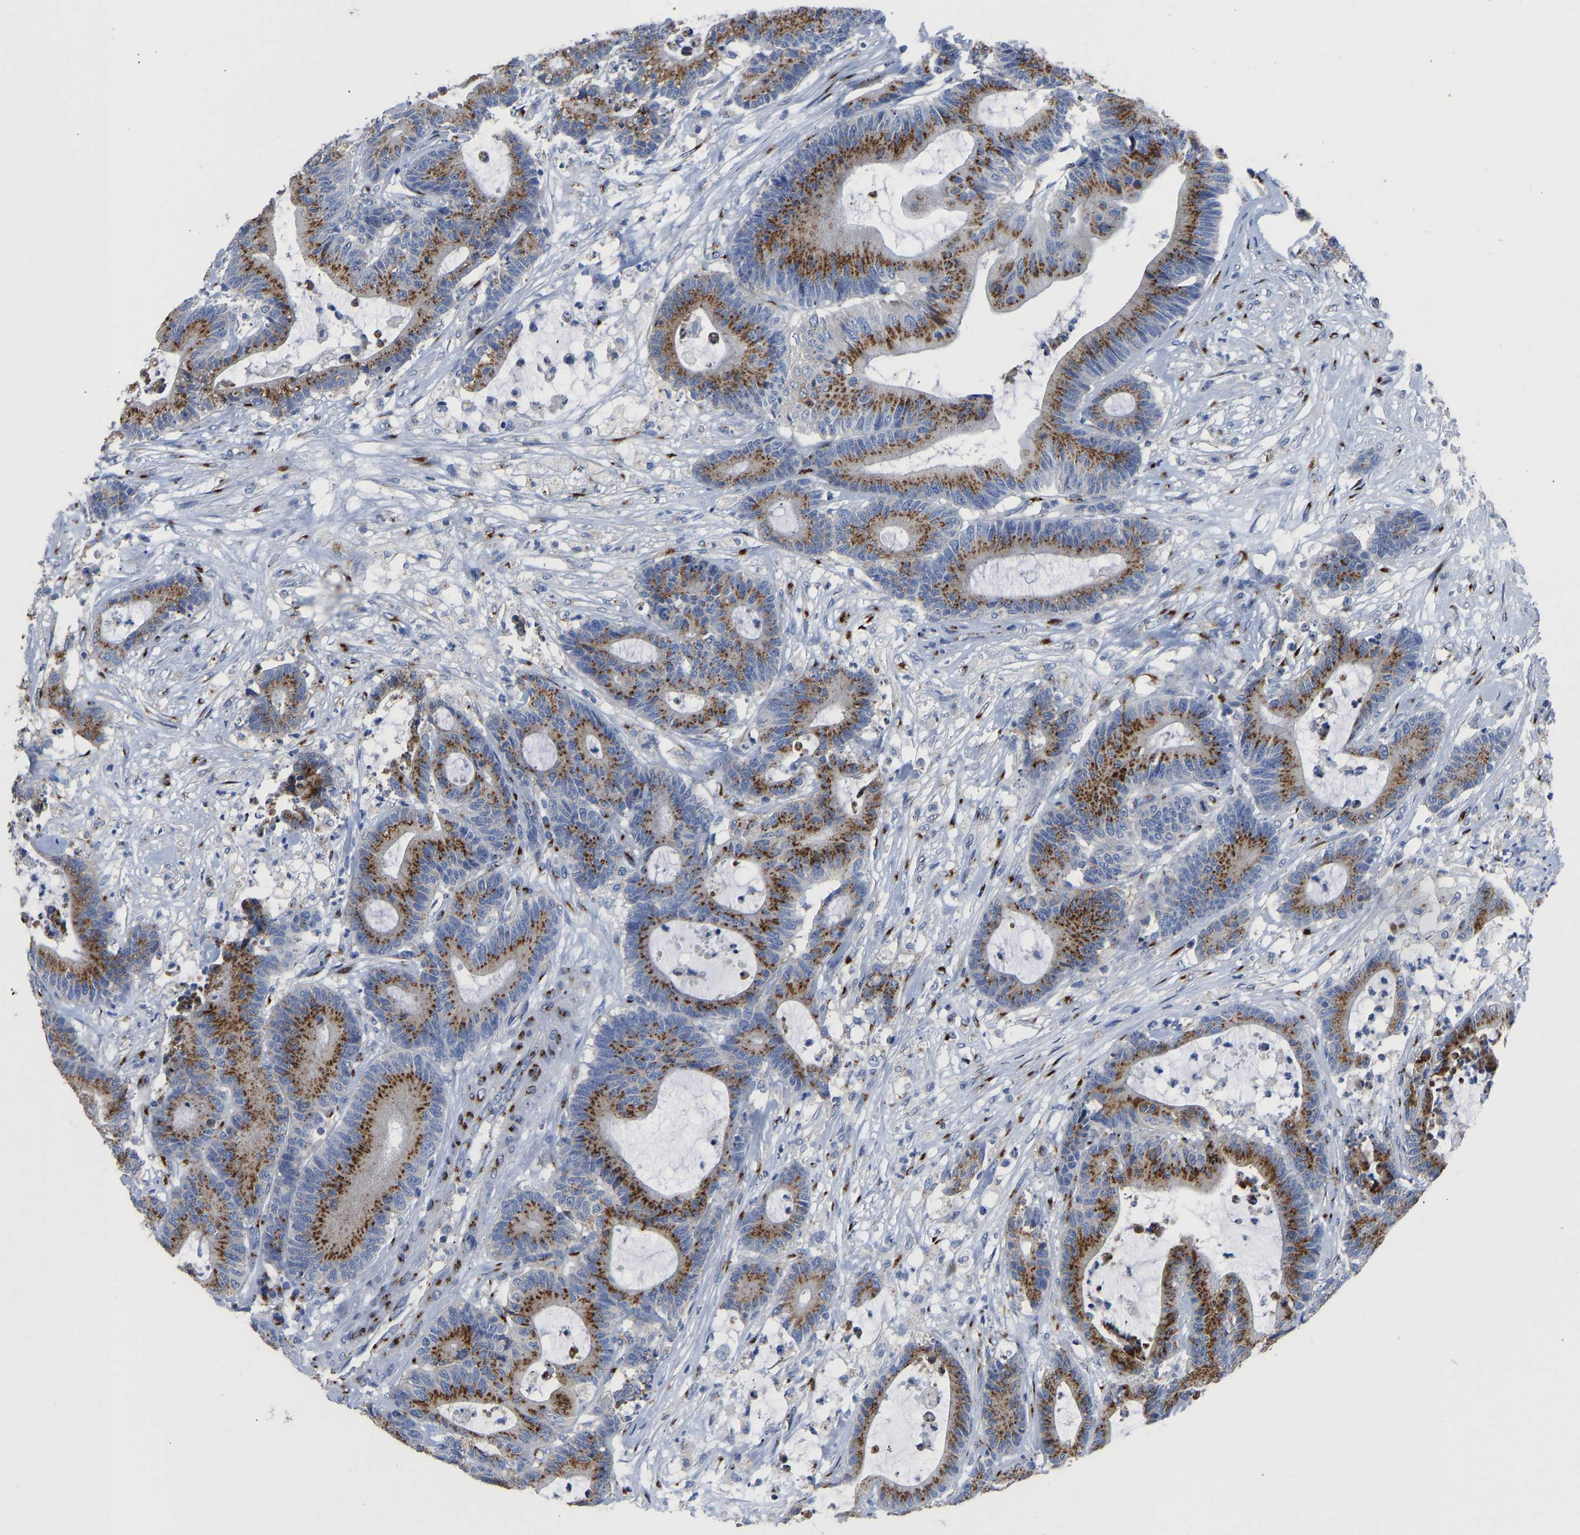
{"staining": {"intensity": "strong", "quantity": ">75%", "location": "cytoplasmic/membranous"}, "tissue": "colorectal cancer", "cell_type": "Tumor cells", "image_type": "cancer", "snomed": [{"axis": "morphology", "description": "Adenocarcinoma, NOS"}, {"axis": "topography", "description": "Colon"}], "caption": "A brown stain labels strong cytoplasmic/membranous positivity of a protein in human adenocarcinoma (colorectal) tumor cells.", "gene": "TMEM87A", "patient": {"sex": "female", "age": 84}}